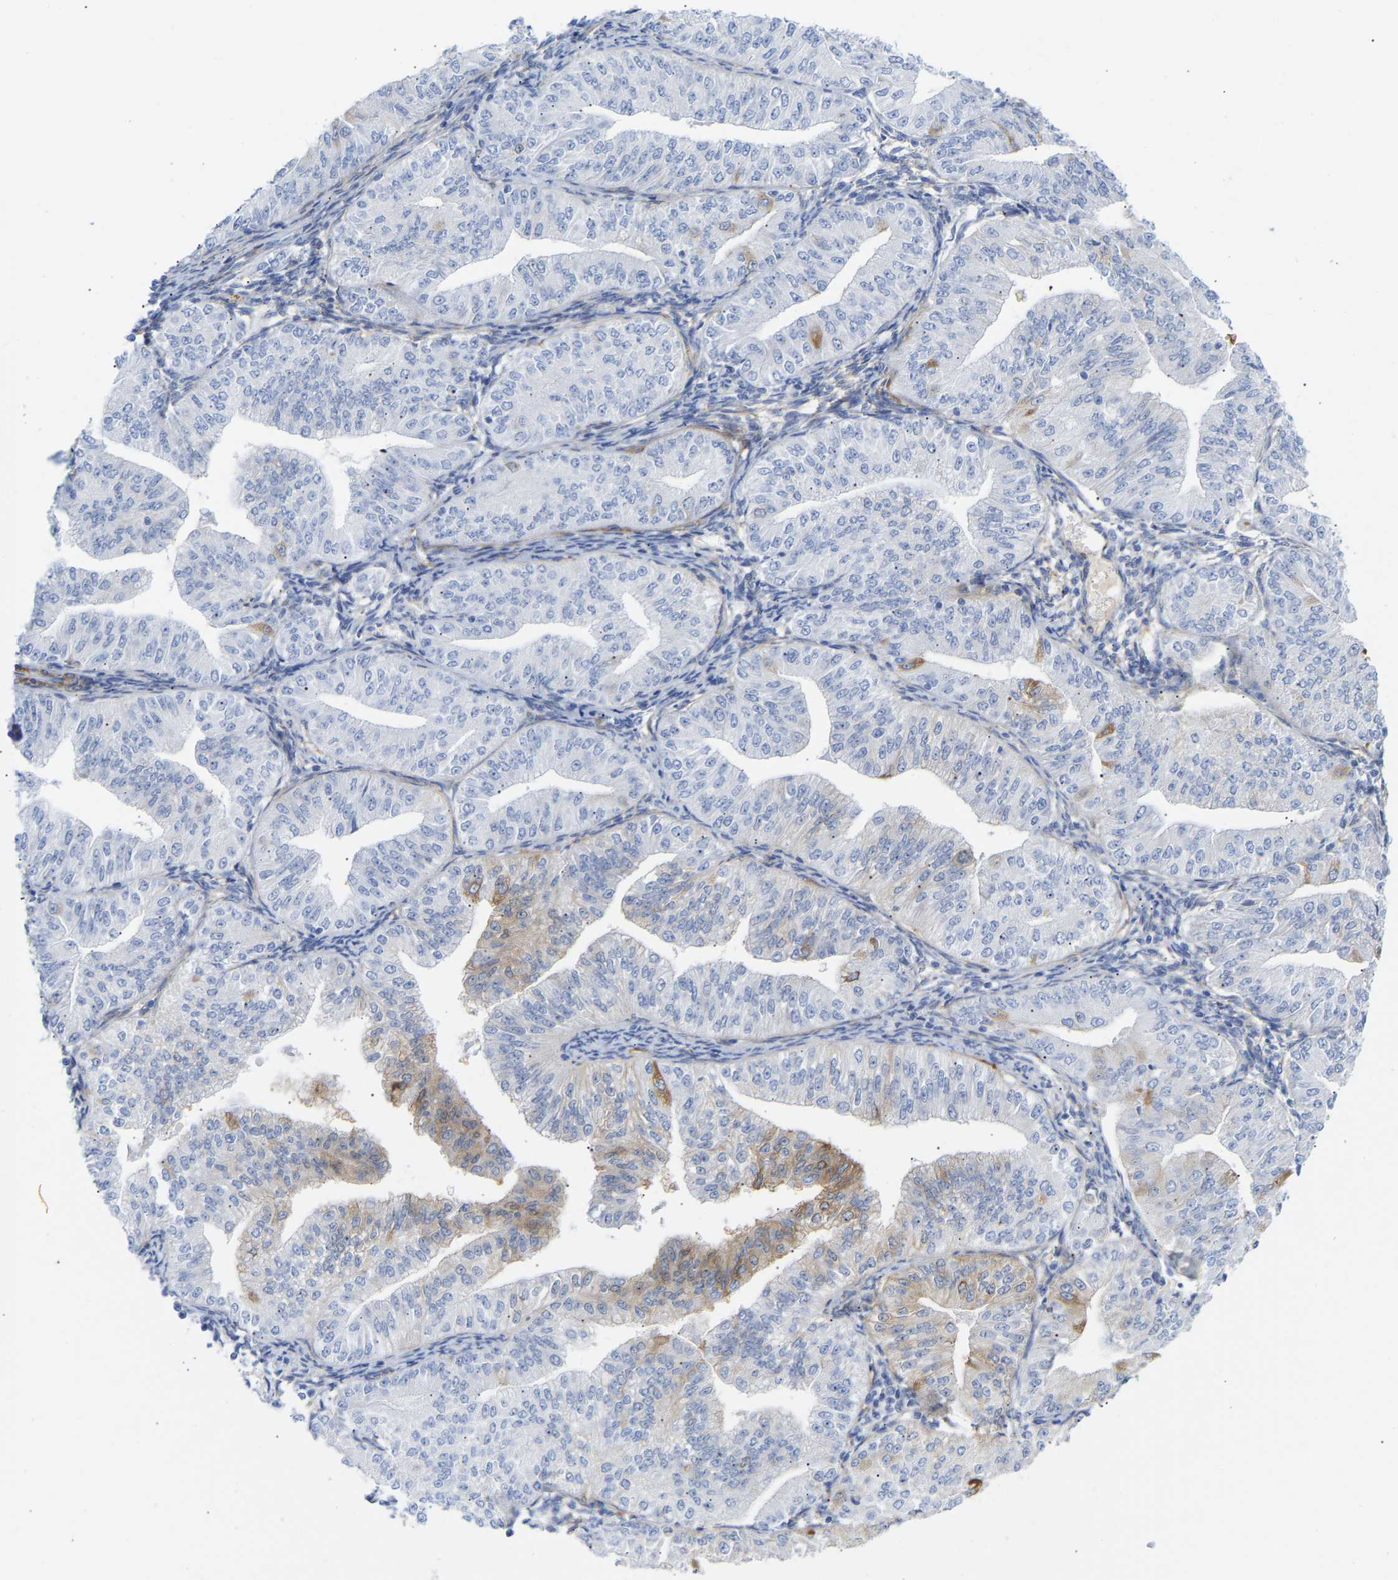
{"staining": {"intensity": "moderate", "quantity": "<25%", "location": "cytoplasmic/membranous"}, "tissue": "endometrial cancer", "cell_type": "Tumor cells", "image_type": "cancer", "snomed": [{"axis": "morphology", "description": "Normal tissue, NOS"}, {"axis": "morphology", "description": "Adenocarcinoma, NOS"}, {"axis": "topography", "description": "Endometrium"}], "caption": "Moderate cytoplasmic/membranous protein expression is present in approximately <25% of tumor cells in endometrial cancer (adenocarcinoma).", "gene": "AMPH", "patient": {"sex": "female", "age": 53}}